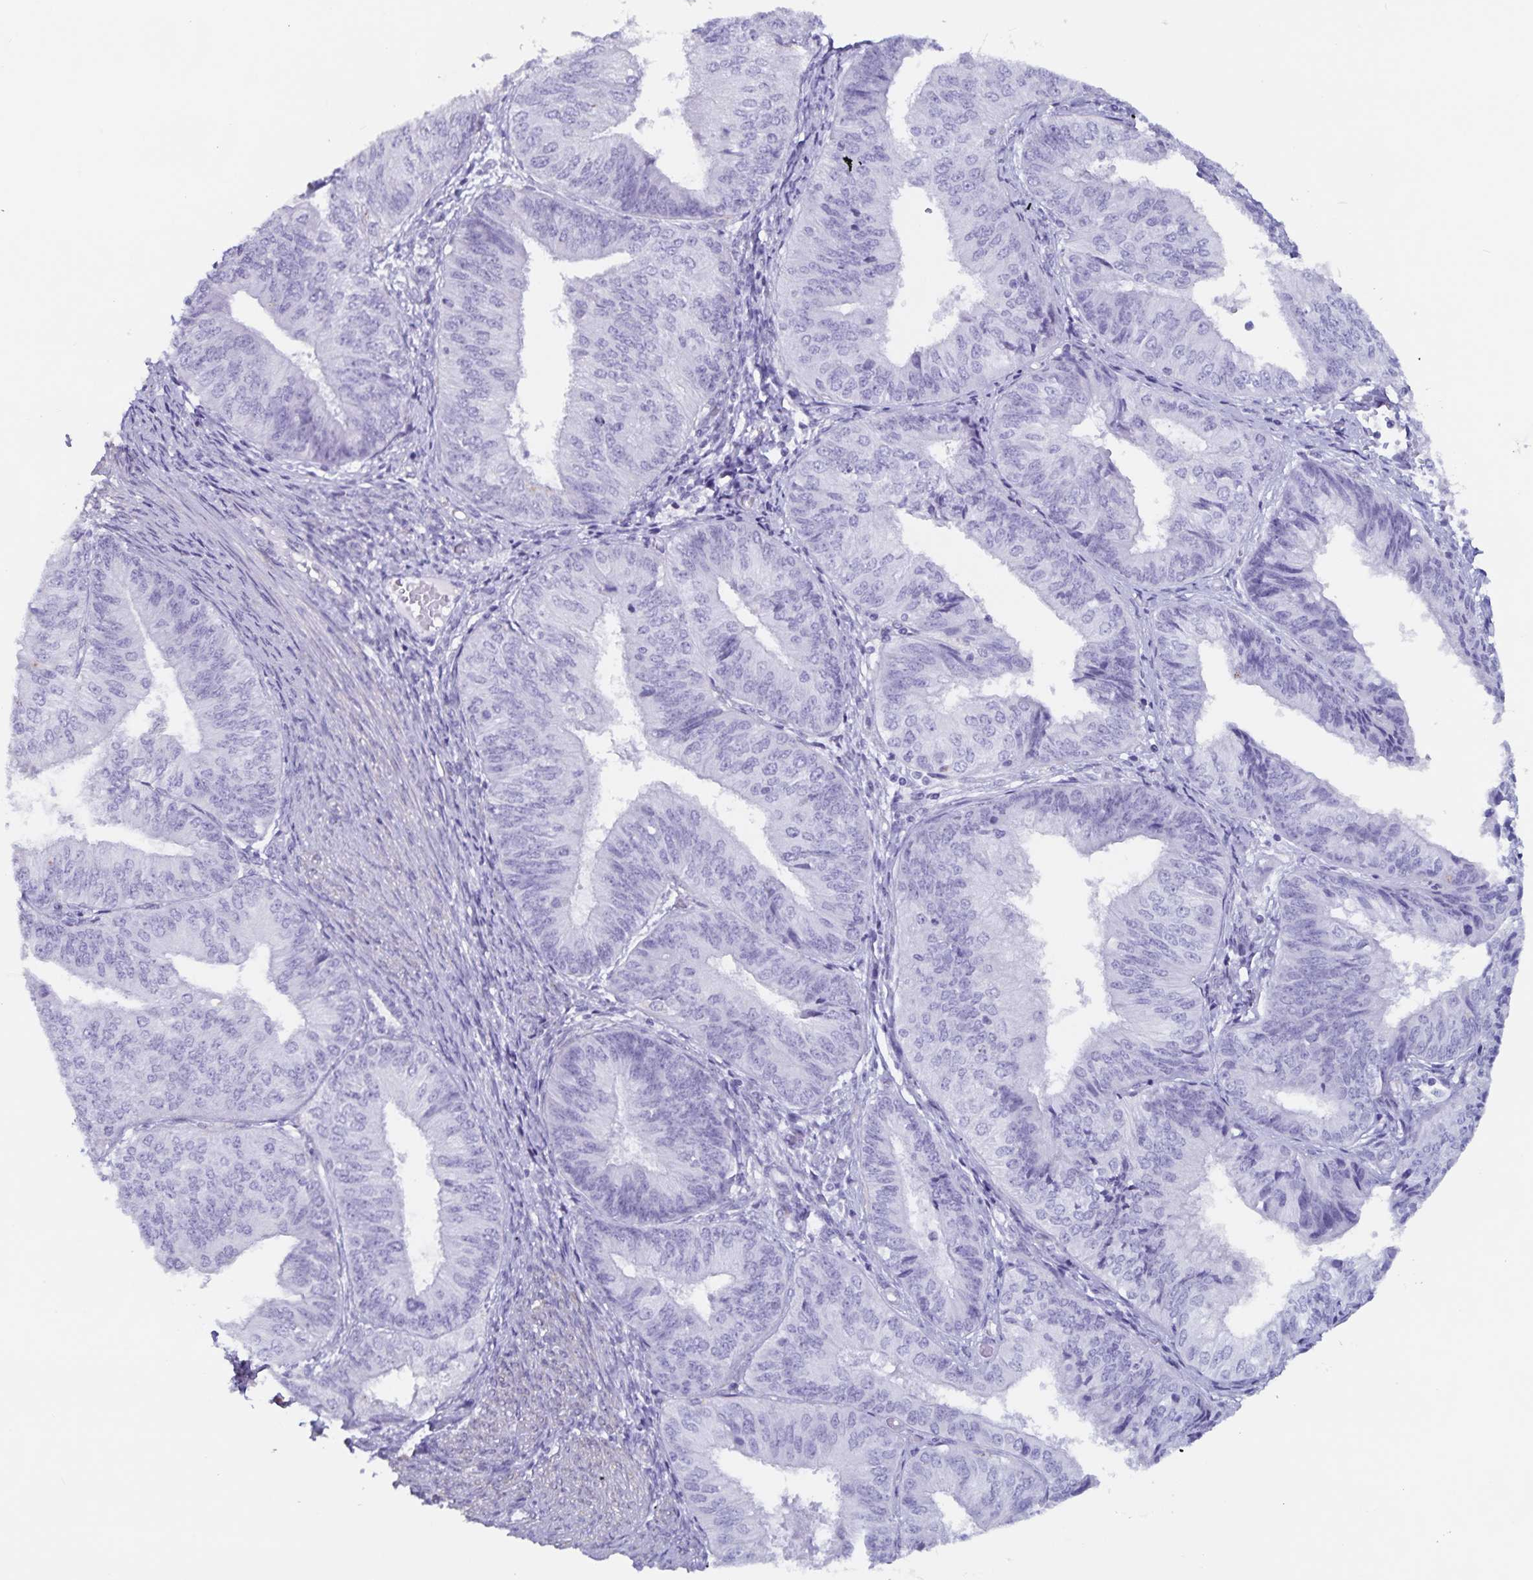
{"staining": {"intensity": "negative", "quantity": "none", "location": "none"}, "tissue": "endometrial cancer", "cell_type": "Tumor cells", "image_type": "cancer", "snomed": [{"axis": "morphology", "description": "Adenocarcinoma, NOS"}, {"axis": "topography", "description": "Endometrium"}], "caption": "This is an IHC micrograph of adenocarcinoma (endometrial). There is no positivity in tumor cells.", "gene": "GPR137", "patient": {"sex": "female", "age": 58}}